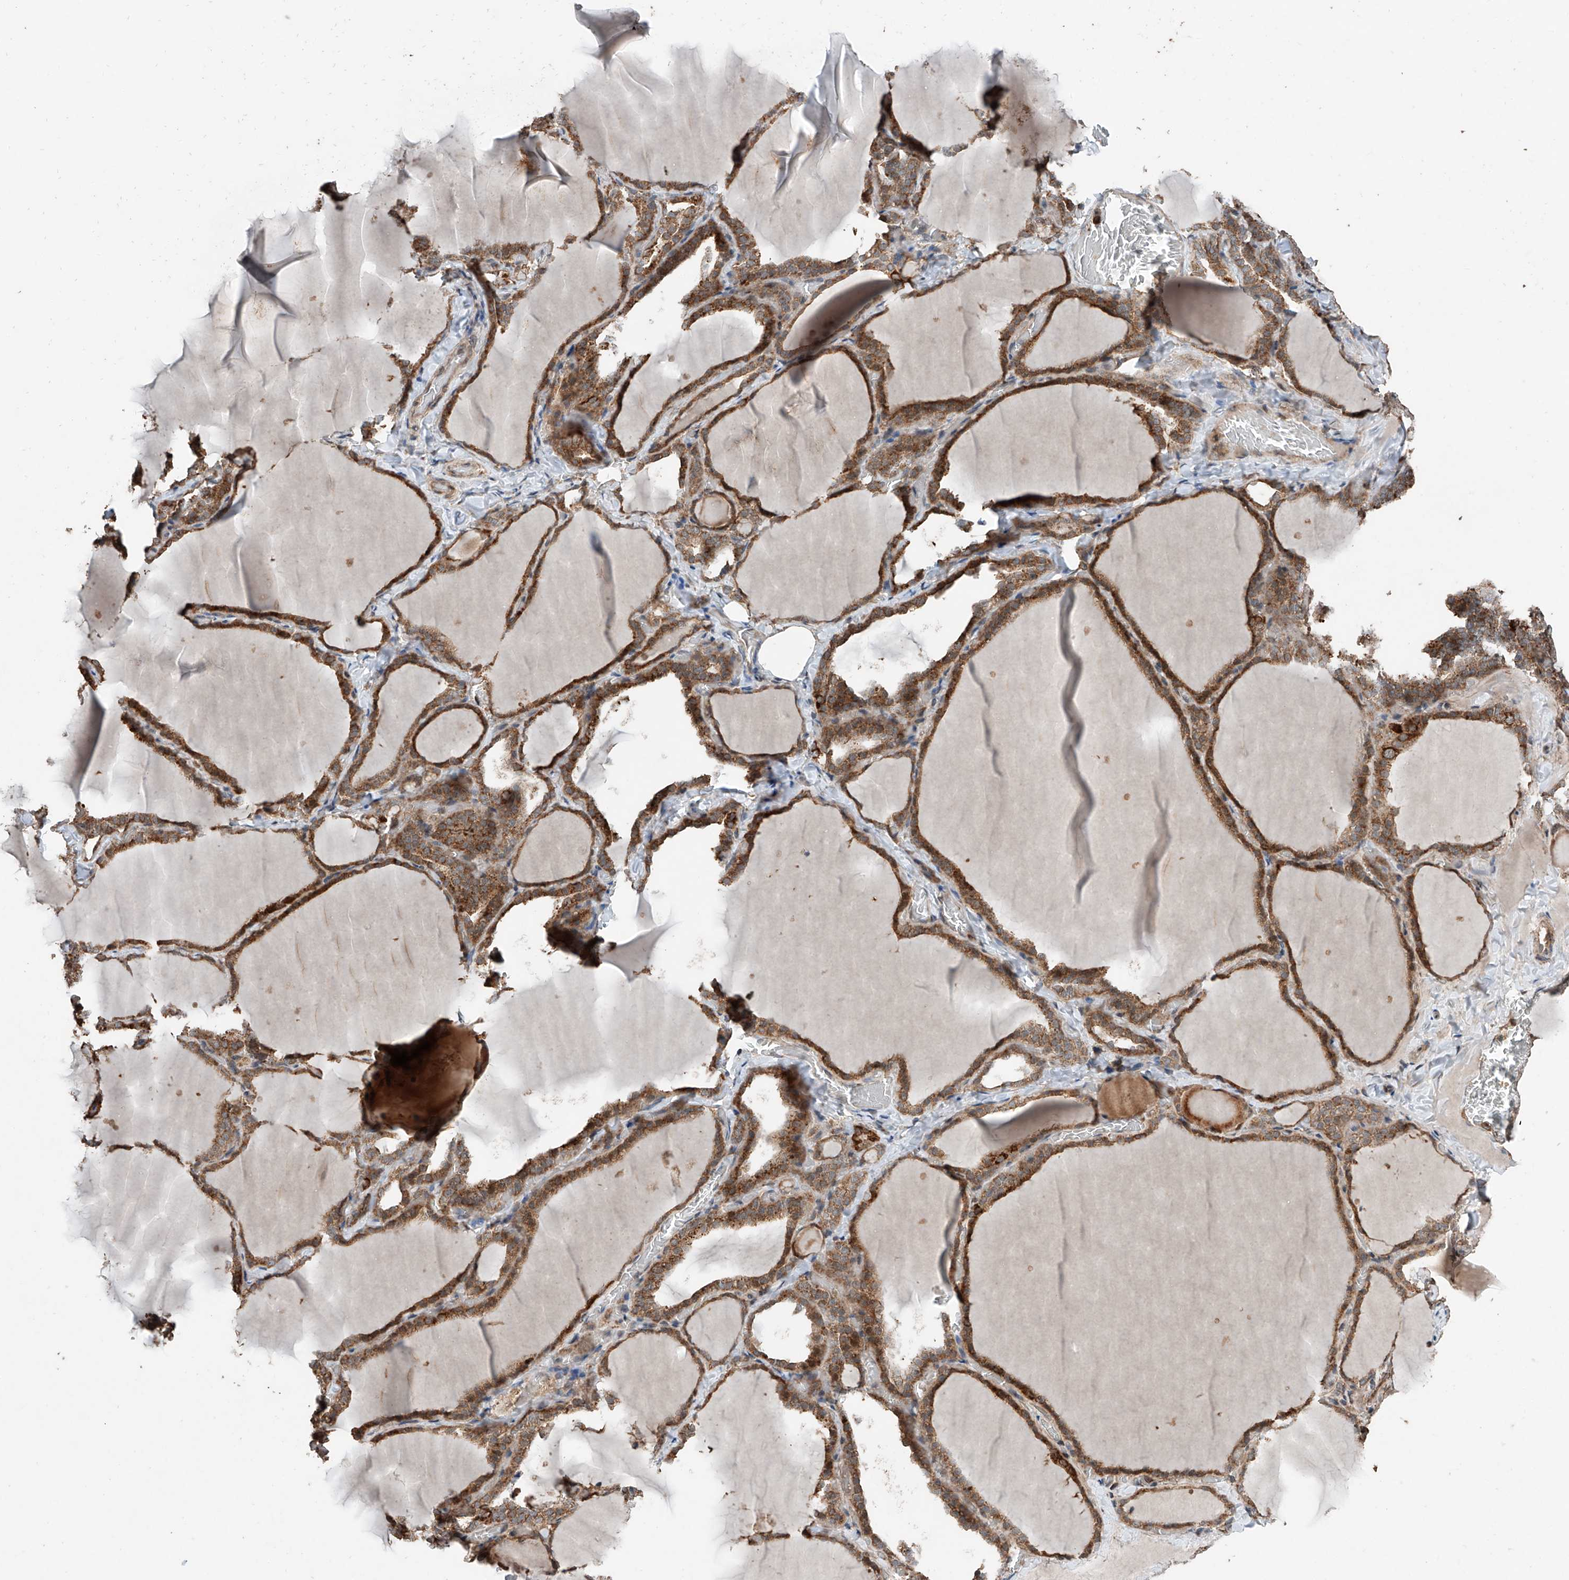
{"staining": {"intensity": "moderate", "quantity": ">75%", "location": "cytoplasmic/membranous"}, "tissue": "thyroid gland", "cell_type": "Glandular cells", "image_type": "normal", "snomed": [{"axis": "morphology", "description": "Normal tissue, NOS"}, {"axis": "topography", "description": "Thyroid gland"}], "caption": "Immunohistochemical staining of benign thyroid gland shows moderate cytoplasmic/membranous protein expression in about >75% of glandular cells.", "gene": "AP4B1", "patient": {"sex": "female", "age": 22}}